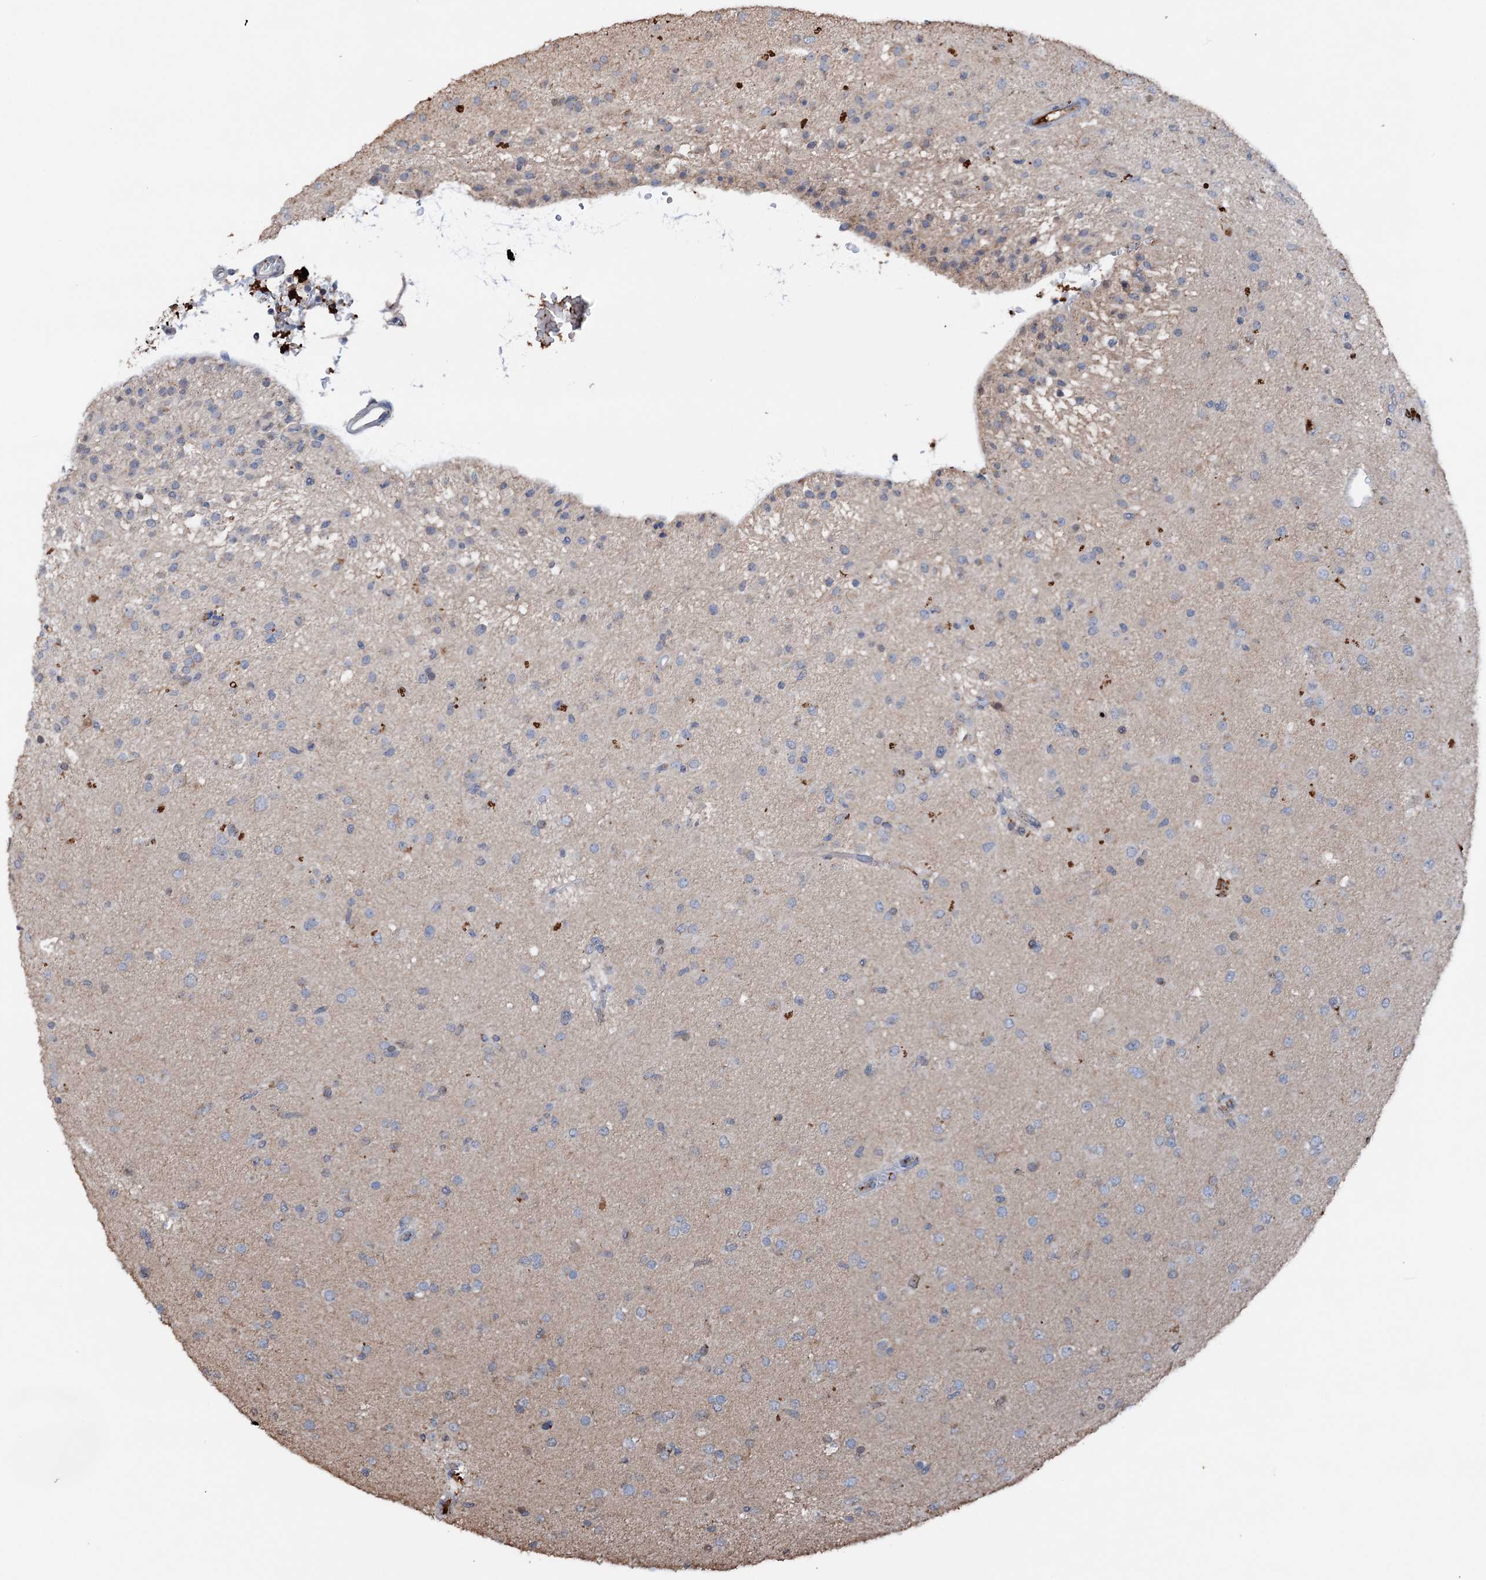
{"staining": {"intensity": "negative", "quantity": "none", "location": "none"}, "tissue": "glioma", "cell_type": "Tumor cells", "image_type": "cancer", "snomed": [{"axis": "morphology", "description": "Glioma, malignant, Low grade"}, {"axis": "topography", "description": "Brain"}], "caption": "Immunohistochemical staining of glioma exhibits no significant staining in tumor cells.", "gene": "ARL13A", "patient": {"sex": "male", "age": 65}}